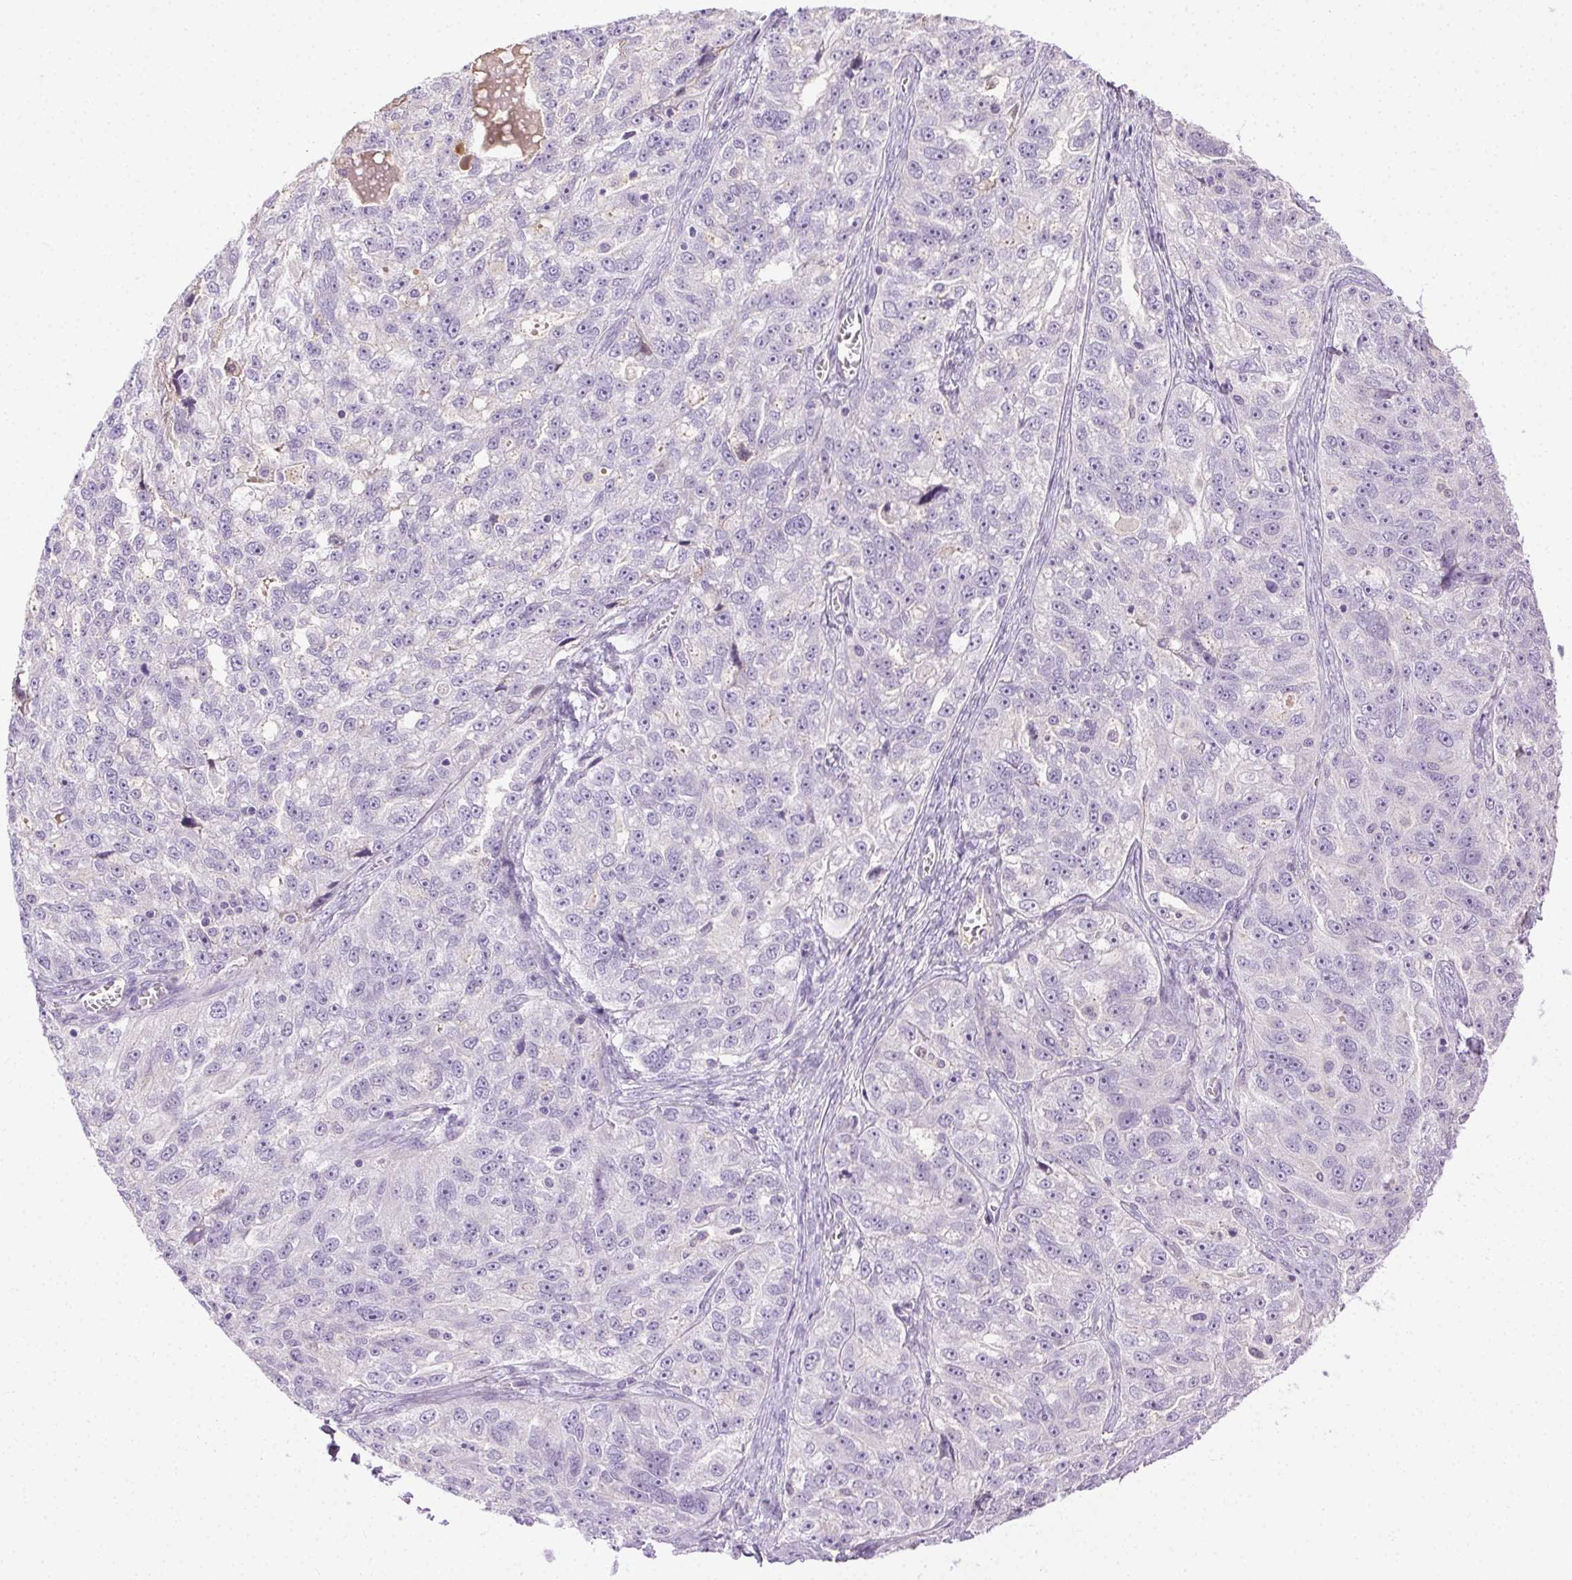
{"staining": {"intensity": "negative", "quantity": "none", "location": "none"}, "tissue": "ovarian cancer", "cell_type": "Tumor cells", "image_type": "cancer", "snomed": [{"axis": "morphology", "description": "Cystadenocarcinoma, serous, NOS"}, {"axis": "topography", "description": "Ovary"}], "caption": "This is an IHC image of human ovarian cancer (serous cystadenocarcinoma). There is no staining in tumor cells.", "gene": "BPIFB2", "patient": {"sex": "female", "age": 51}}